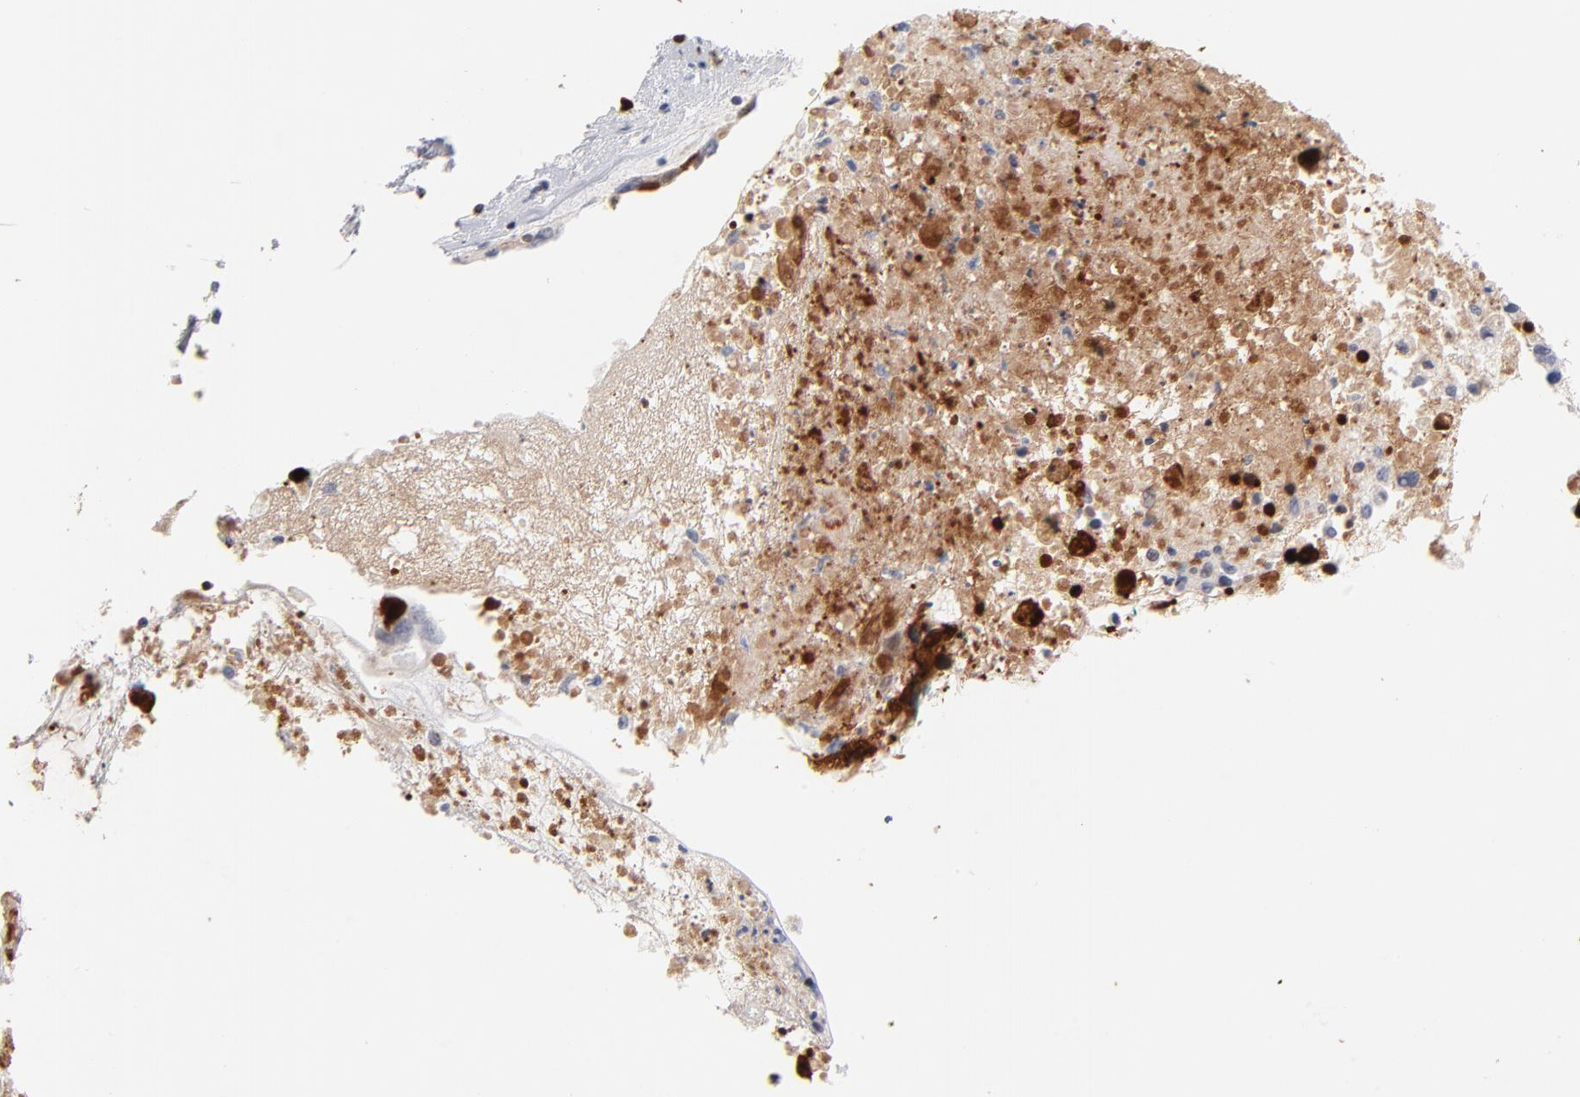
{"staining": {"intensity": "negative", "quantity": "none", "location": "none"}, "tissue": "ovarian cancer", "cell_type": "Tumor cells", "image_type": "cancer", "snomed": [{"axis": "morphology", "description": "Carcinoma, endometroid"}, {"axis": "morphology", "description": "Cystadenocarcinoma, serous, NOS"}, {"axis": "topography", "description": "Ovary"}], "caption": "IHC image of human ovarian serous cystadenocarcinoma stained for a protein (brown), which demonstrates no expression in tumor cells.", "gene": "PARP1", "patient": {"sex": "female", "age": 45}}